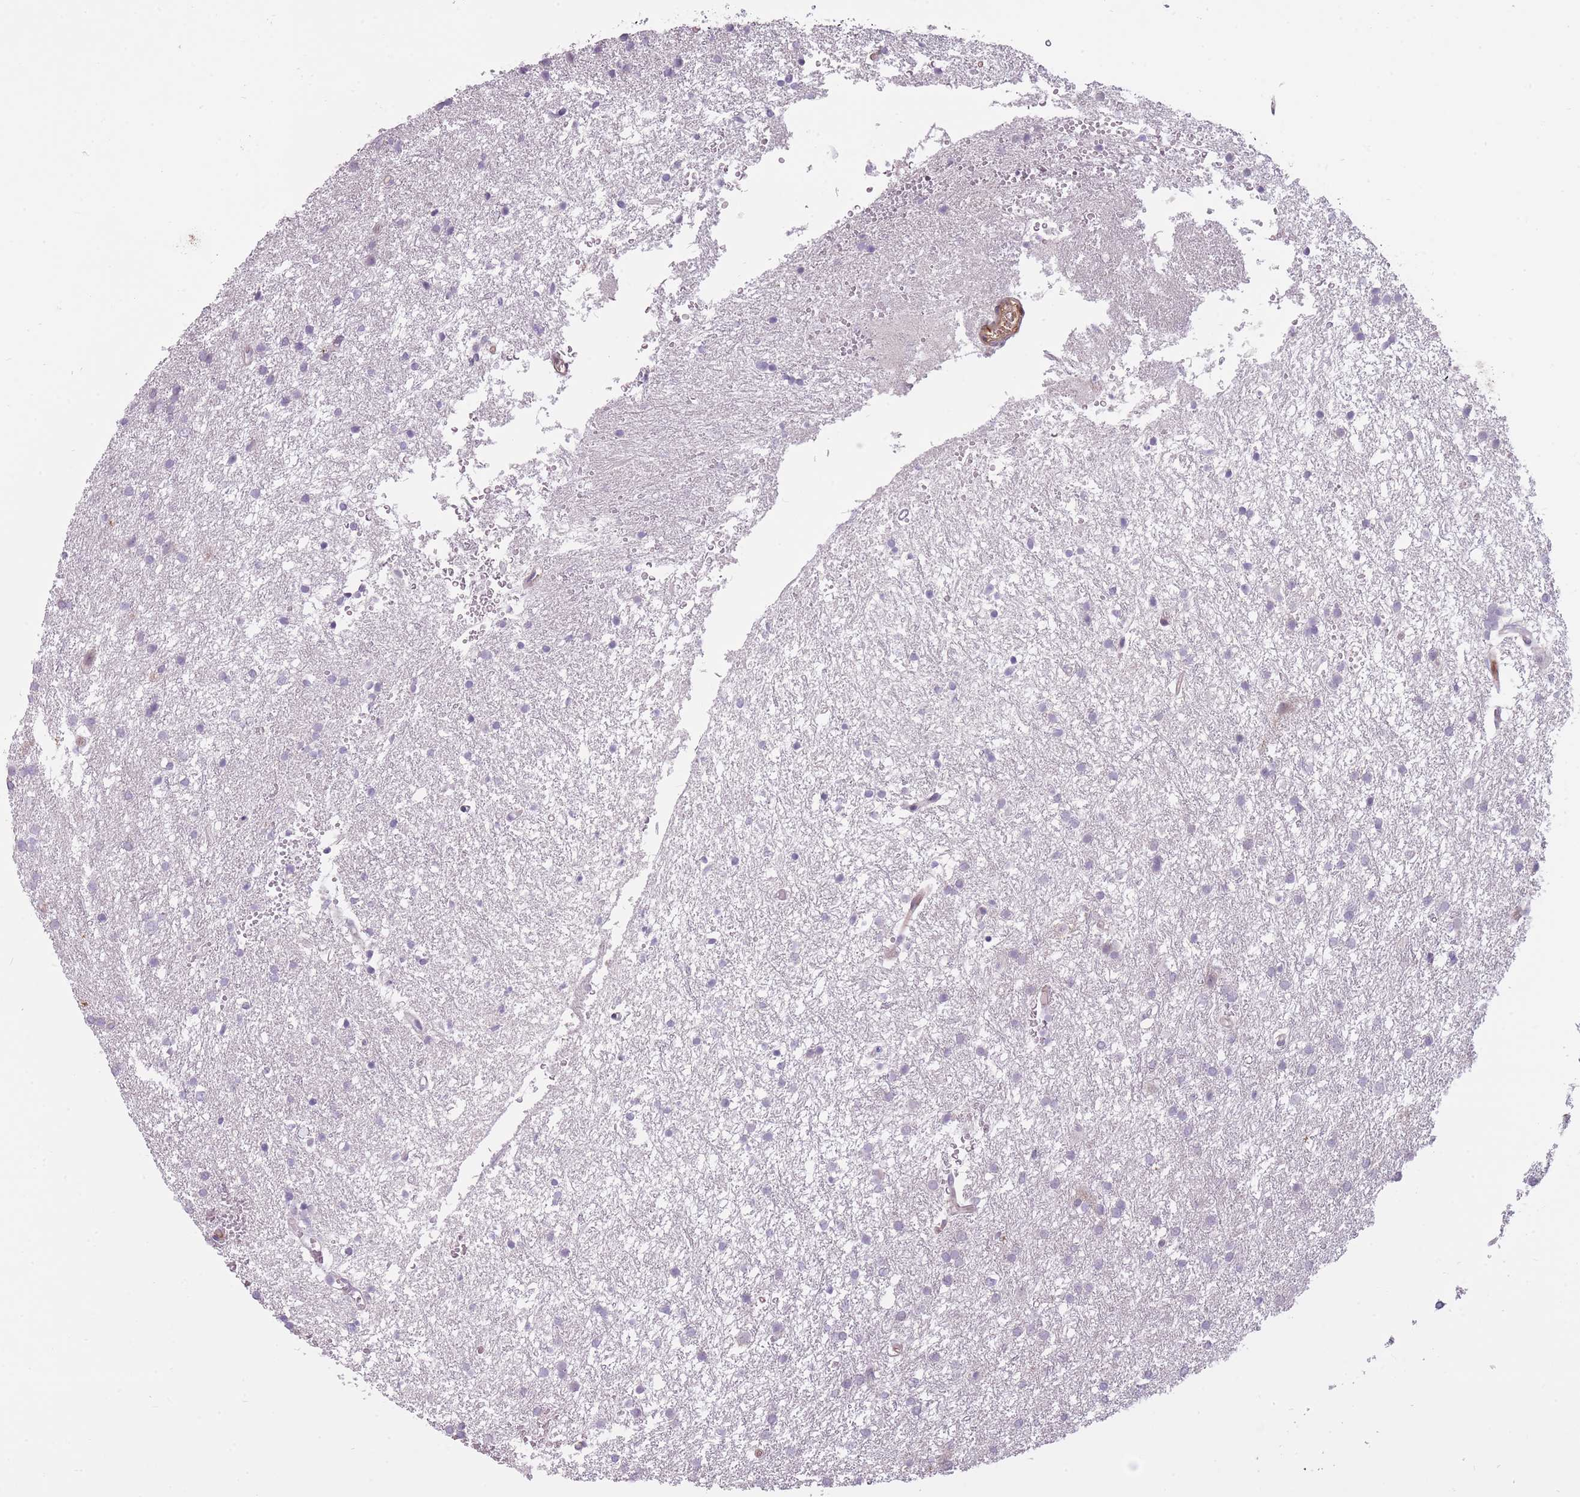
{"staining": {"intensity": "negative", "quantity": "none", "location": "none"}, "tissue": "glioma", "cell_type": "Tumor cells", "image_type": "cancer", "snomed": [{"axis": "morphology", "description": "Glioma, malignant, High grade"}, {"axis": "topography", "description": "Brain"}], "caption": "Immunohistochemistry (IHC) of malignant high-grade glioma reveals no staining in tumor cells. (Brightfield microscopy of DAB immunohistochemistry at high magnification).", "gene": "PGRMC2", "patient": {"sex": "female", "age": 50}}